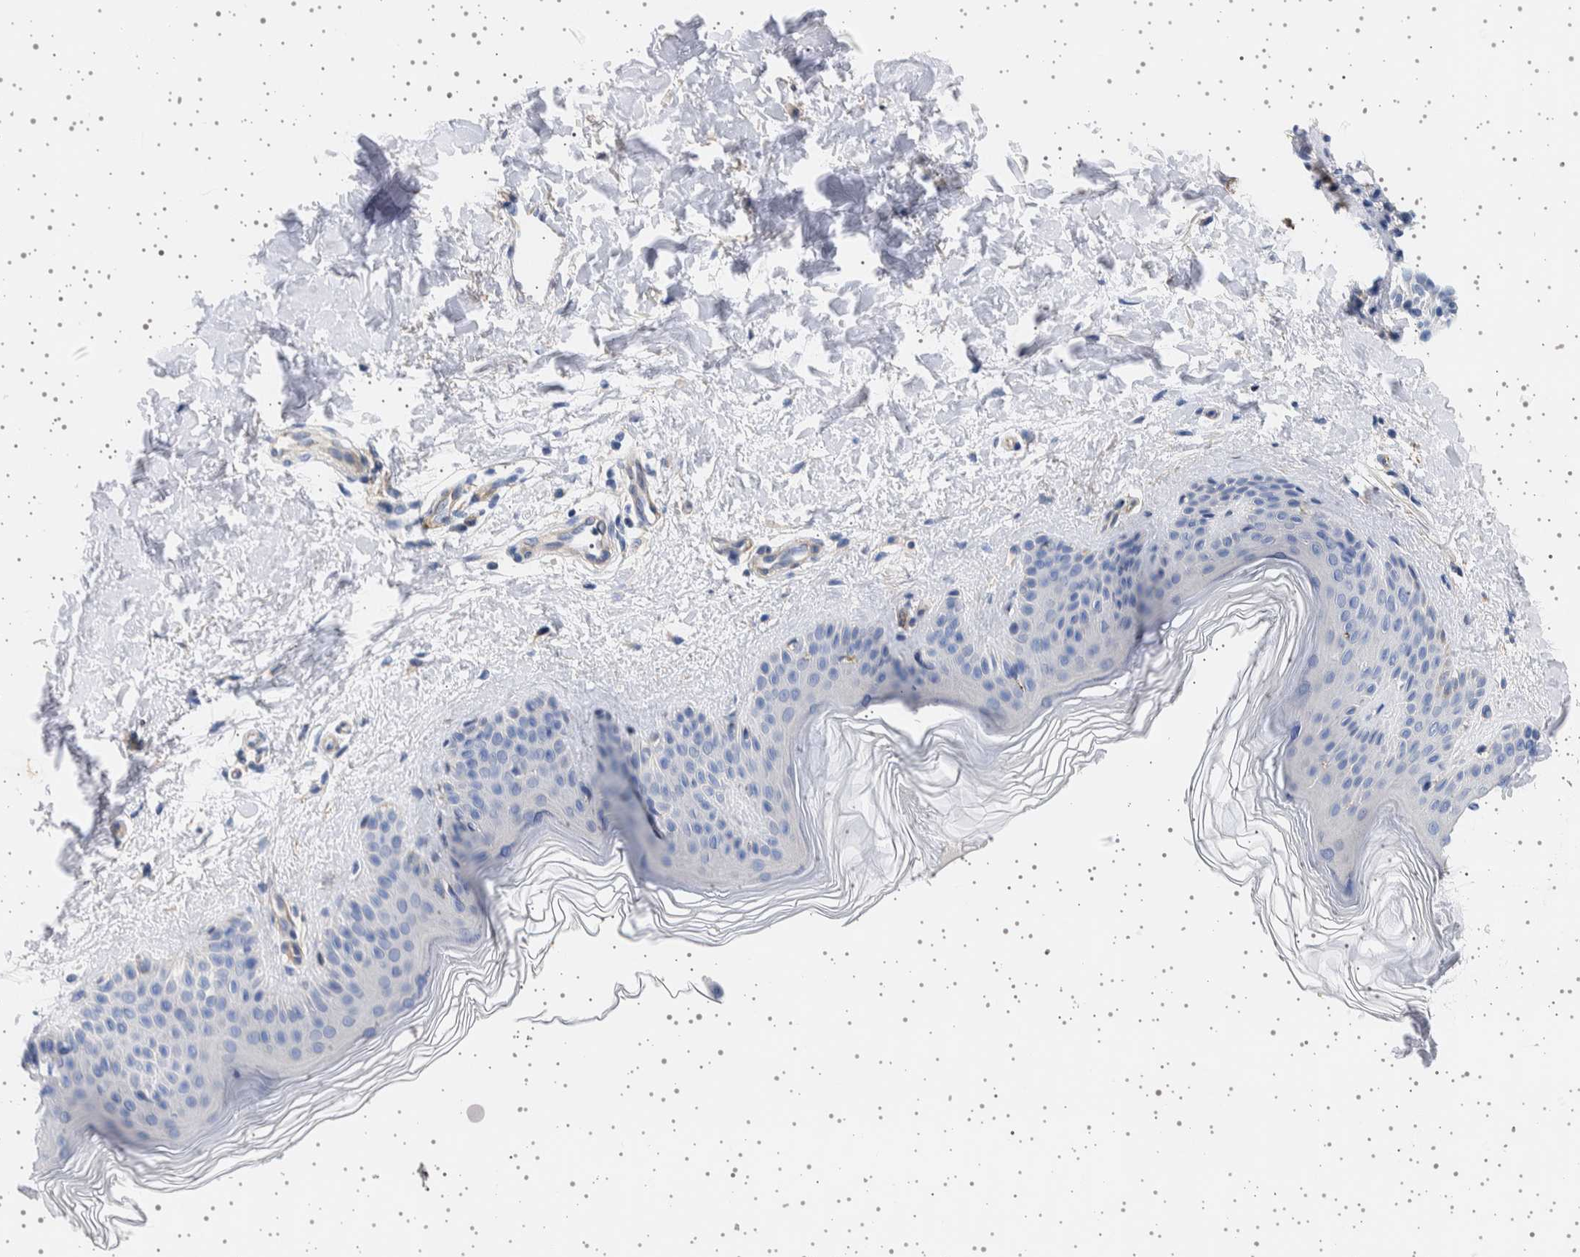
{"staining": {"intensity": "negative", "quantity": "none", "location": "none"}, "tissue": "skin", "cell_type": "Fibroblasts", "image_type": "normal", "snomed": [{"axis": "morphology", "description": "Normal tissue, NOS"}, {"axis": "morphology", "description": "Malignant melanoma, Metastatic site"}, {"axis": "topography", "description": "Skin"}], "caption": "A high-resolution image shows immunohistochemistry (IHC) staining of benign skin, which displays no significant staining in fibroblasts.", "gene": "SEPTIN4", "patient": {"sex": "male", "age": 41}}